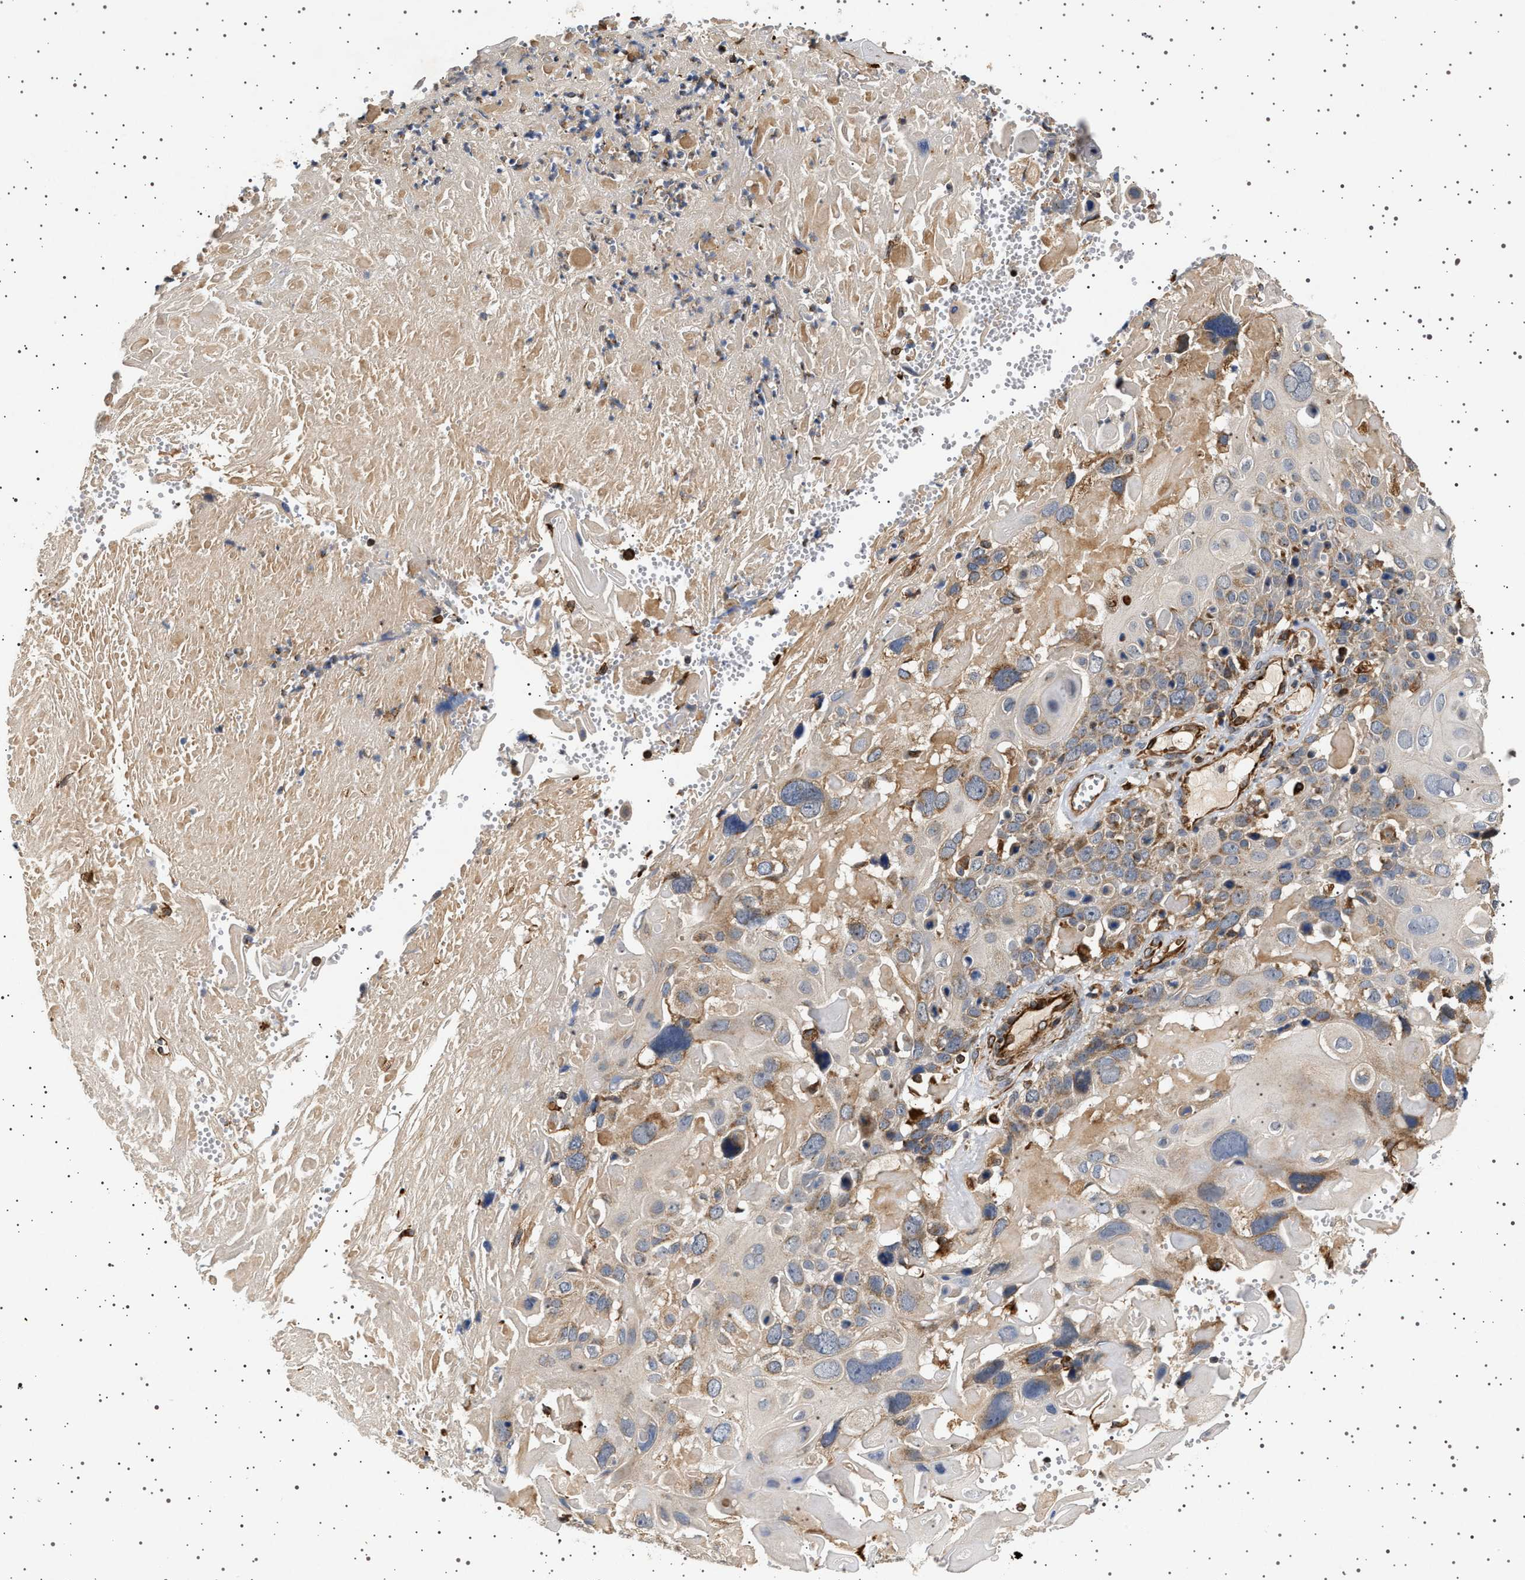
{"staining": {"intensity": "moderate", "quantity": "<25%", "location": "cytoplasmic/membranous"}, "tissue": "cervical cancer", "cell_type": "Tumor cells", "image_type": "cancer", "snomed": [{"axis": "morphology", "description": "Squamous cell carcinoma, NOS"}, {"axis": "topography", "description": "Cervix"}], "caption": "IHC of human cervical cancer (squamous cell carcinoma) exhibits low levels of moderate cytoplasmic/membranous expression in about <25% of tumor cells.", "gene": "TRUB2", "patient": {"sex": "female", "age": 74}}